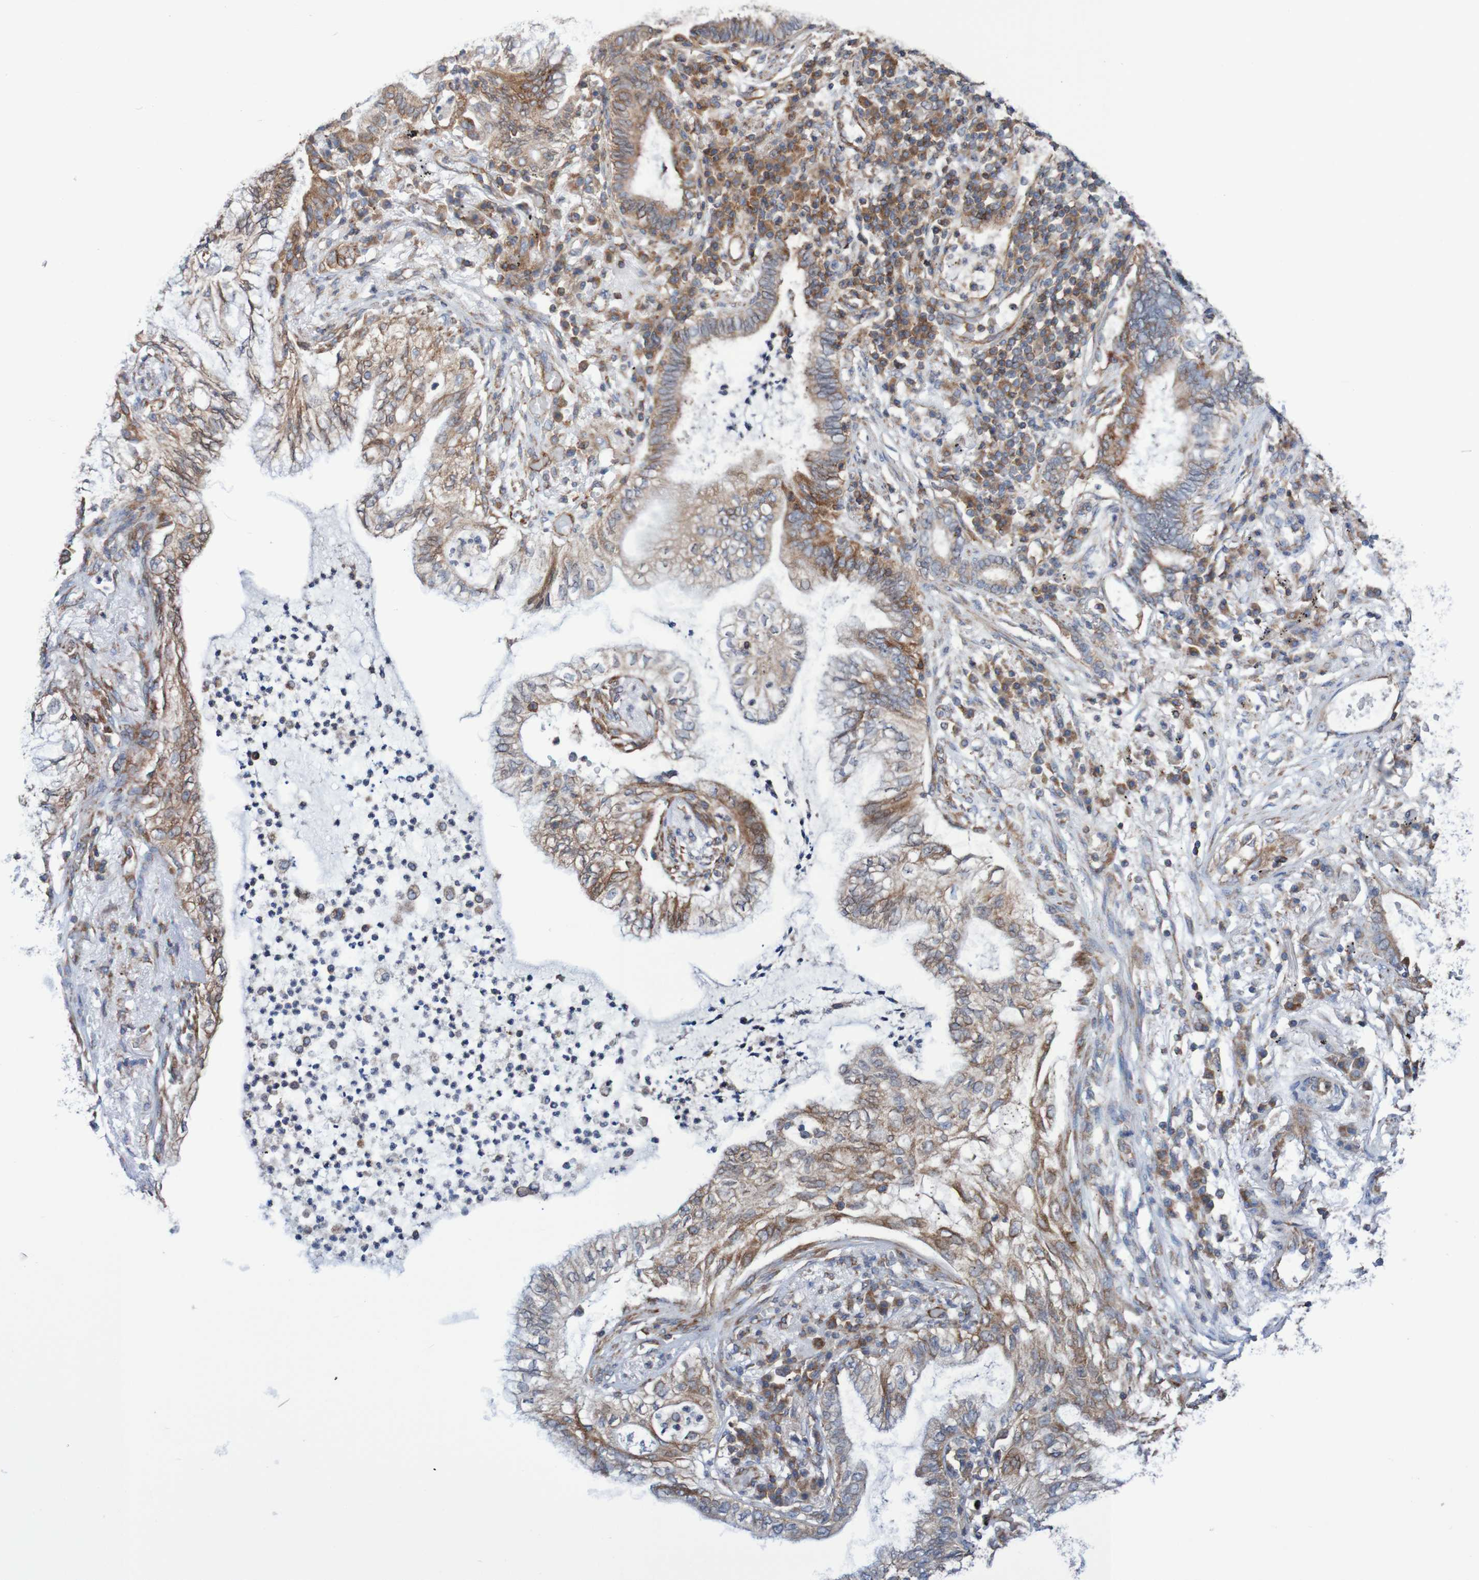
{"staining": {"intensity": "moderate", "quantity": "25%-75%", "location": "cytoplasmic/membranous"}, "tissue": "lung cancer", "cell_type": "Tumor cells", "image_type": "cancer", "snomed": [{"axis": "morphology", "description": "Normal tissue, NOS"}, {"axis": "morphology", "description": "Adenocarcinoma, NOS"}, {"axis": "topography", "description": "Bronchus"}, {"axis": "topography", "description": "Lung"}], "caption": "A high-resolution micrograph shows immunohistochemistry staining of lung cancer, which shows moderate cytoplasmic/membranous expression in approximately 25%-75% of tumor cells. The protein of interest is shown in brown color, while the nuclei are stained blue.", "gene": "FXR2", "patient": {"sex": "female", "age": 70}}